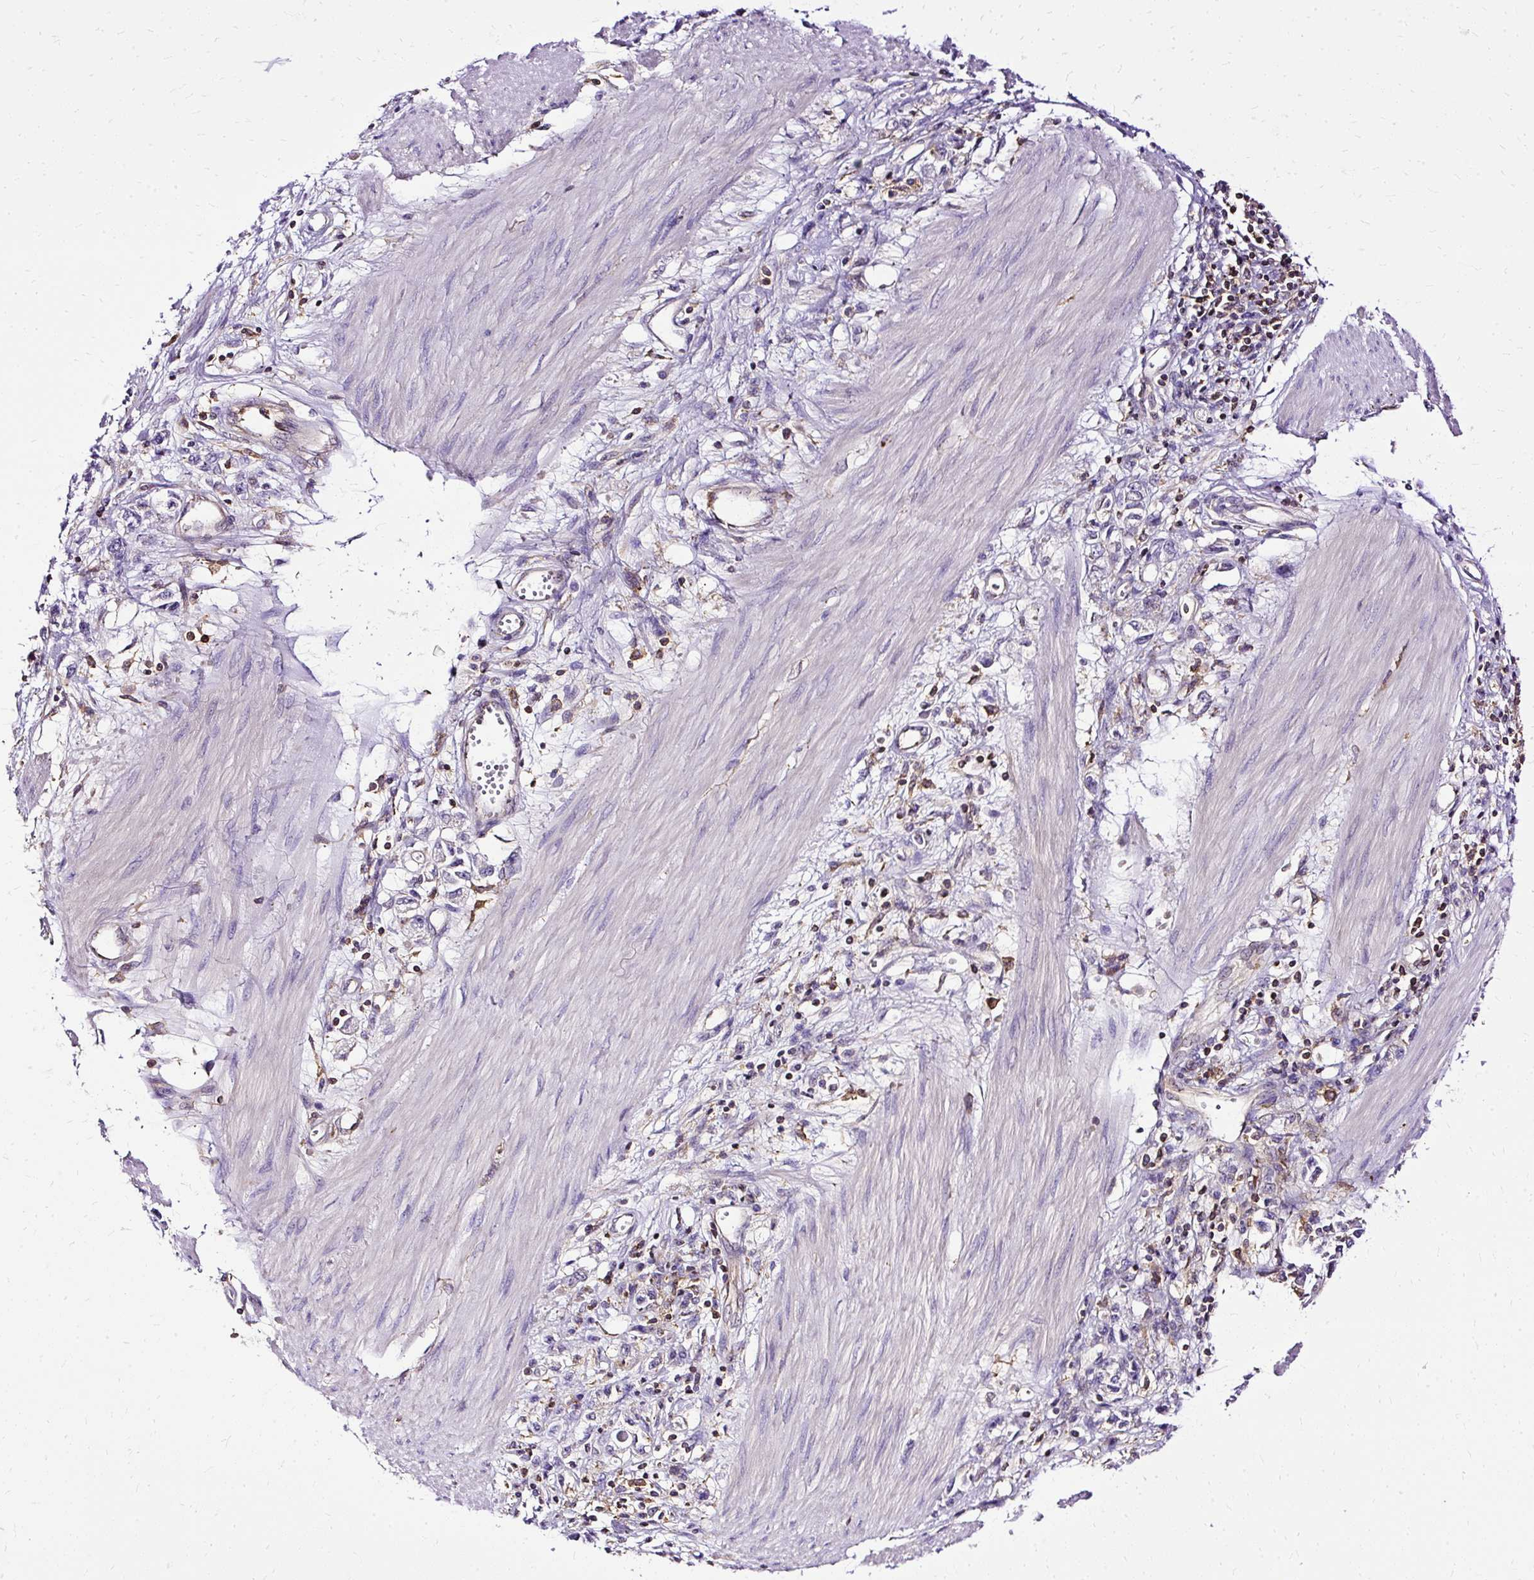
{"staining": {"intensity": "negative", "quantity": "none", "location": "none"}, "tissue": "stomach cancer", "cell_type": "Tumor cells", "image_type": "cancer", "snomed": [{"axis": "morphology", "description": "Adenocarcinoma, NOS"}, {"axis": "topography", "description": "Stomach"}], "caption": "This is a image of immunohistochemistry (IHC) staining of stomach adenocarcinoma, which shows no staining in tumor cells. (DAB immunohistochemistry, high magnification).", "gene": "TWF2", "patient": {"sex": "female", "age": 76}}